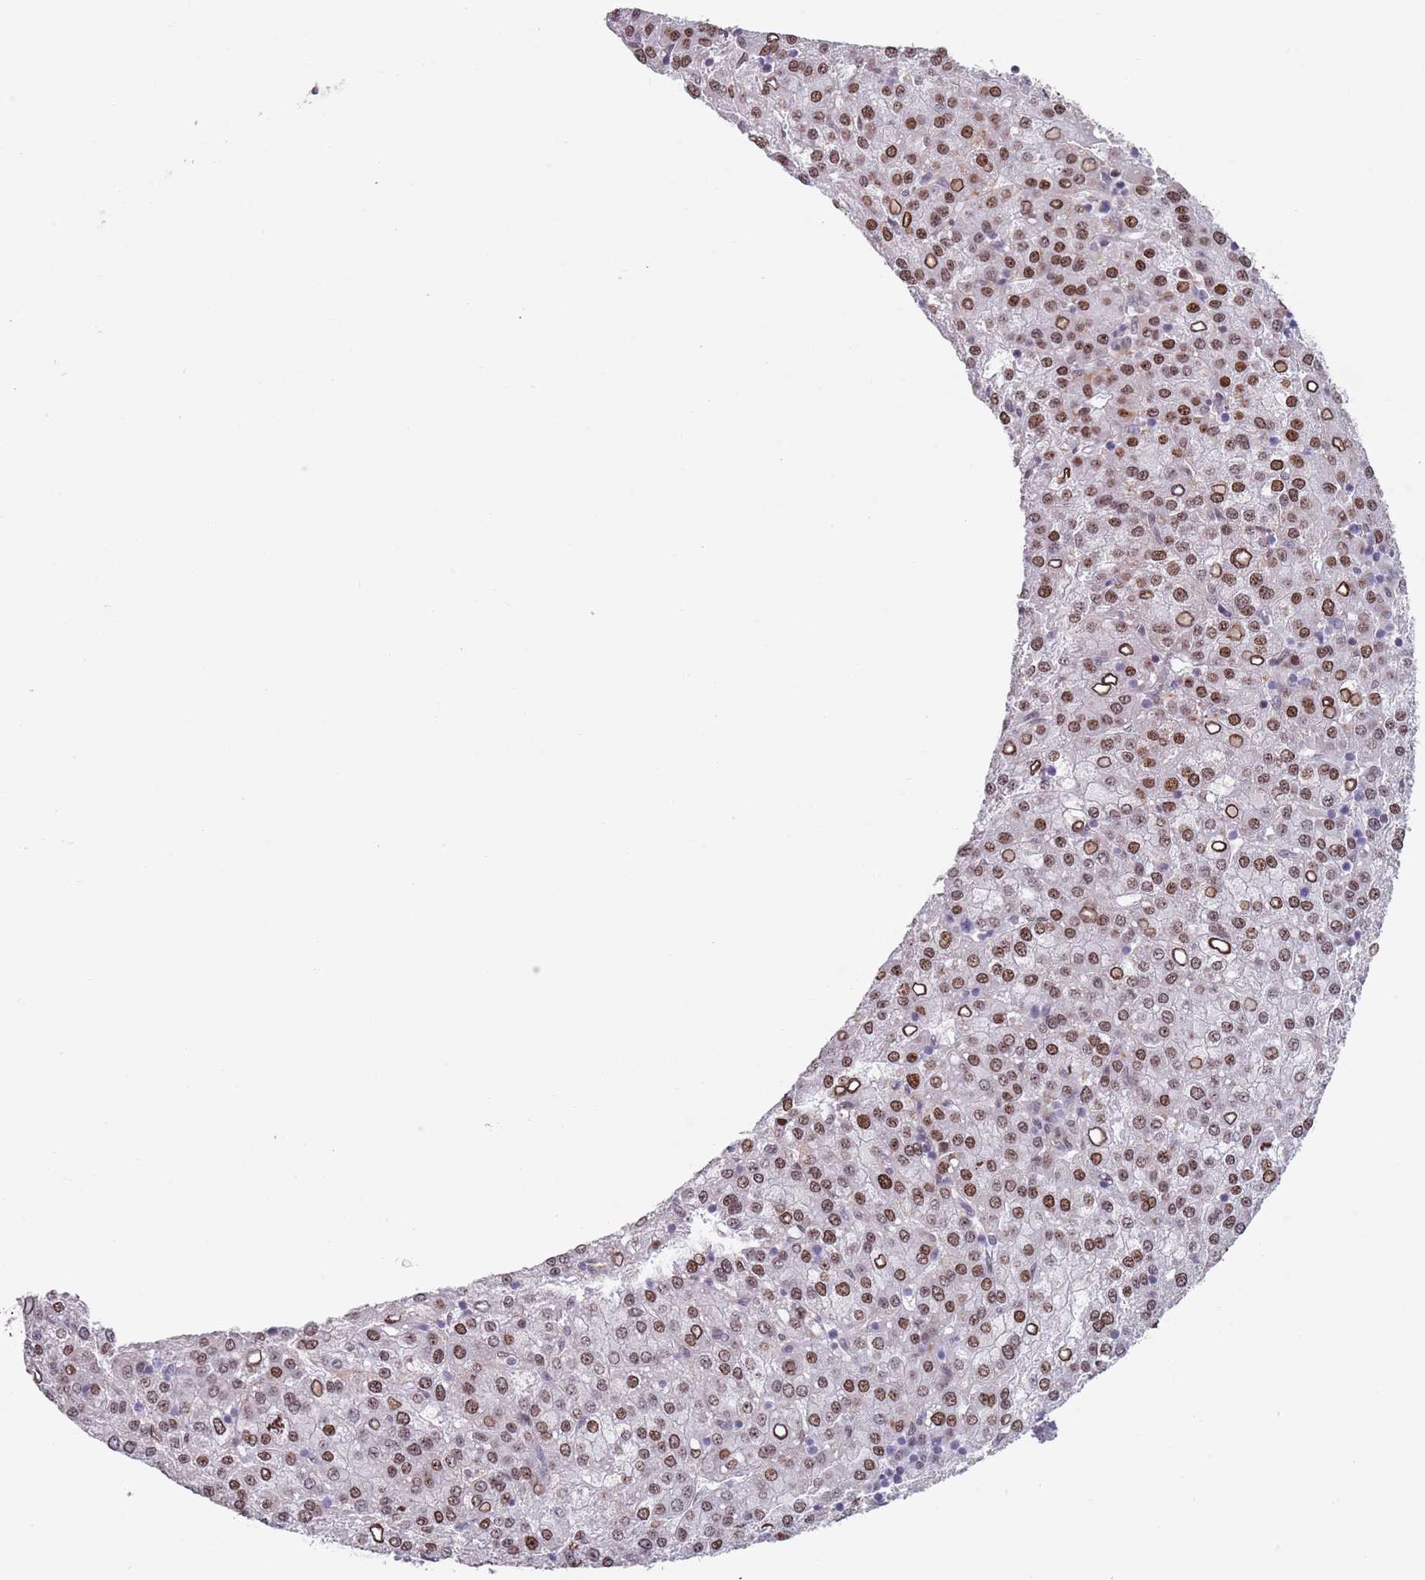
{"staining": {"intensity": "moderate", "quantity": ">75%", "location": "nuclear"}, "tissue": "liver cancer", "cell_type": "Tumor cells", "image_type": "cancer", "snomed": [{"axis": "morphology", "description": "Carcinoma, Hepatocellular, NOS"}, {"axis": "topography", "description": "Liver"}], "caption": "Protein analysis of liver cancer tissue shows moderate nuclear positivity in approximately >75% of tumor cells. (Brightfield microscopy of DAB IHC at high magnification).", "gene": "MFSD12", "patient": {"sex": "female", "age": 58}}